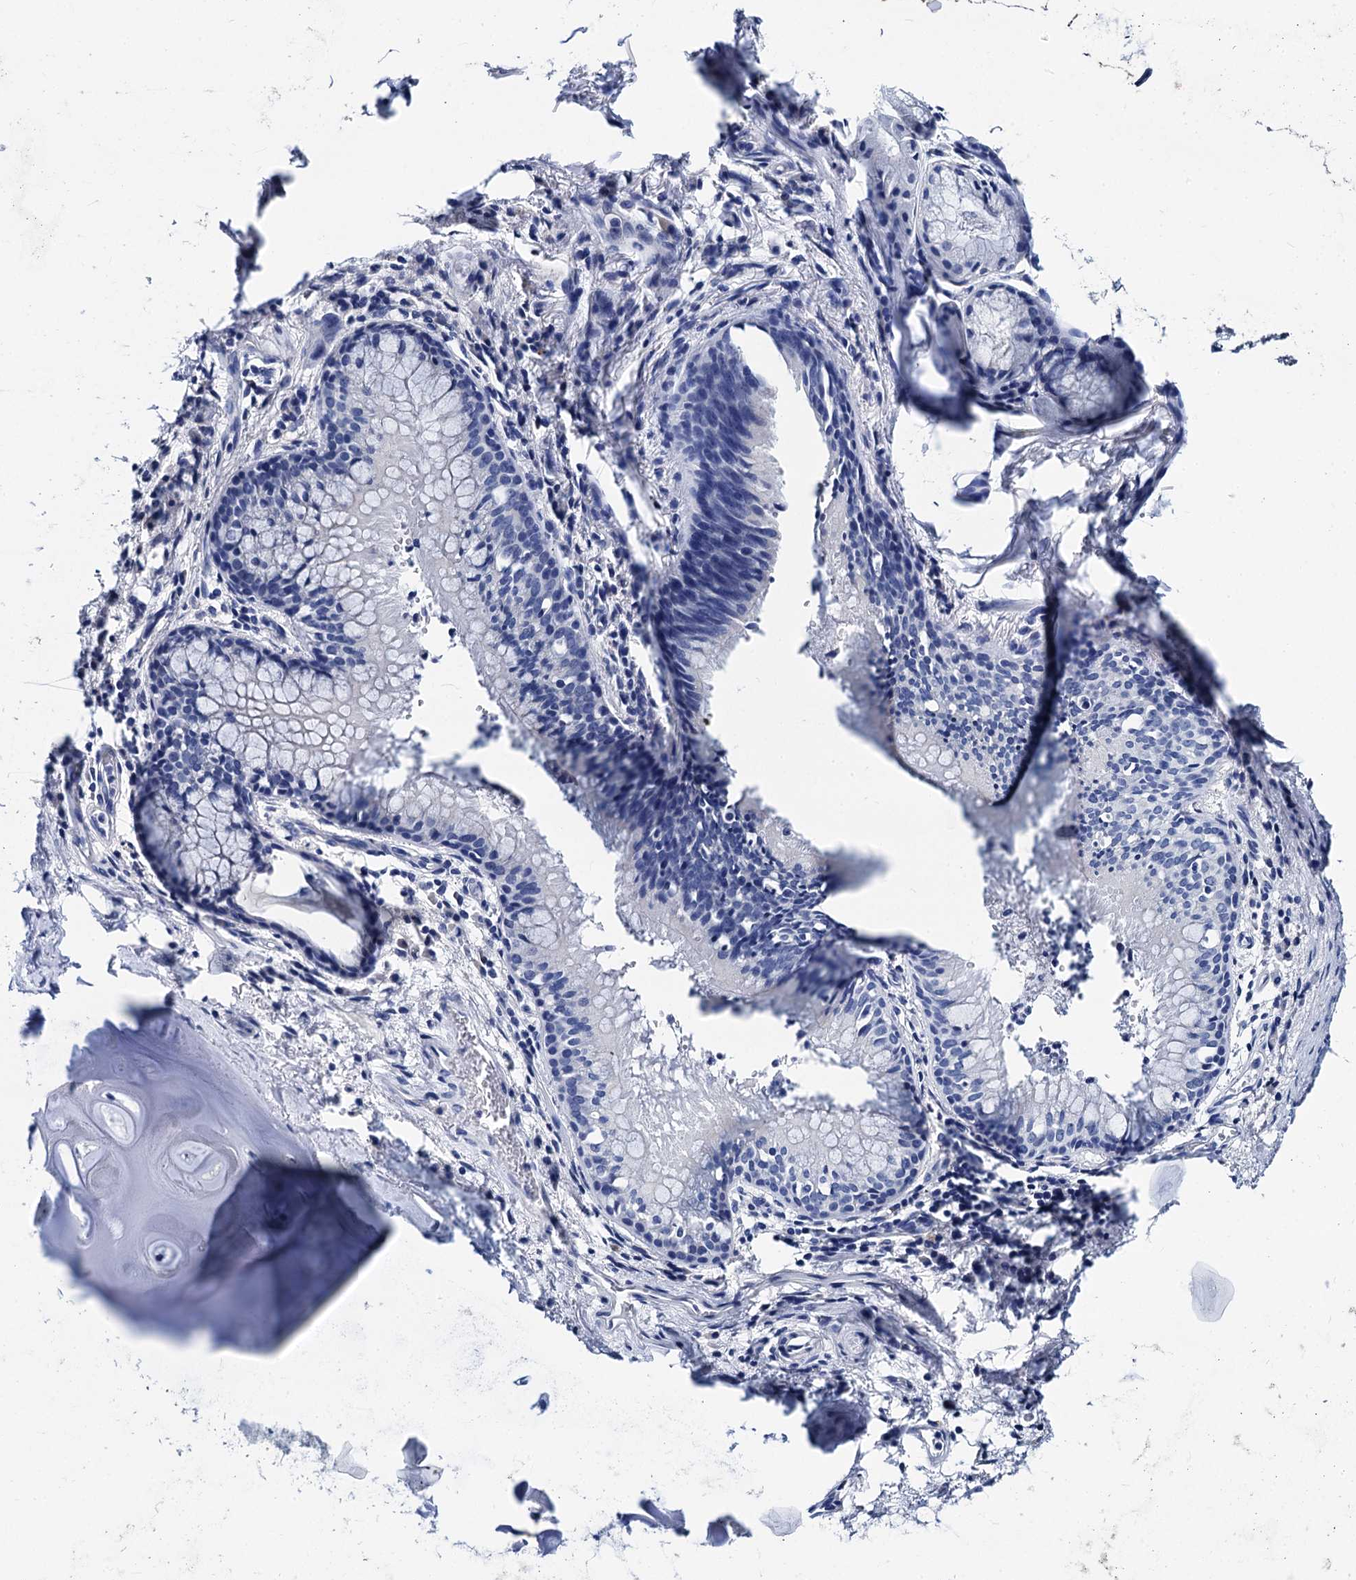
{"staining": {"intensity": "negative", "quantity": "none", "location": "none"}, "tissue": "adipose tissue", "cell_type": "Adipocytes", "image_type": "normal", "snomed": [{"axis": "morphology", "description": "Normal tissue, NOS"}, {"axis": "topography", "description": "Lymph node"}, {"axis": "topography", "description": "Cartilage tissue"}, {"axis": "topography", "description": "Bronchus"}], "caption": "DAB (3,3'-diaminobenzidine) immunohistochemical staining of unremarkable adipose tissue shows no significant expression in adipocytes. Brightfield microscopy of immunohistochemistry stained with DAB (brown) and hematoxylin (blue), captured at high magnification.", "gene": "MYBPC3", "patient": {"sex": "male", "age": 63}}